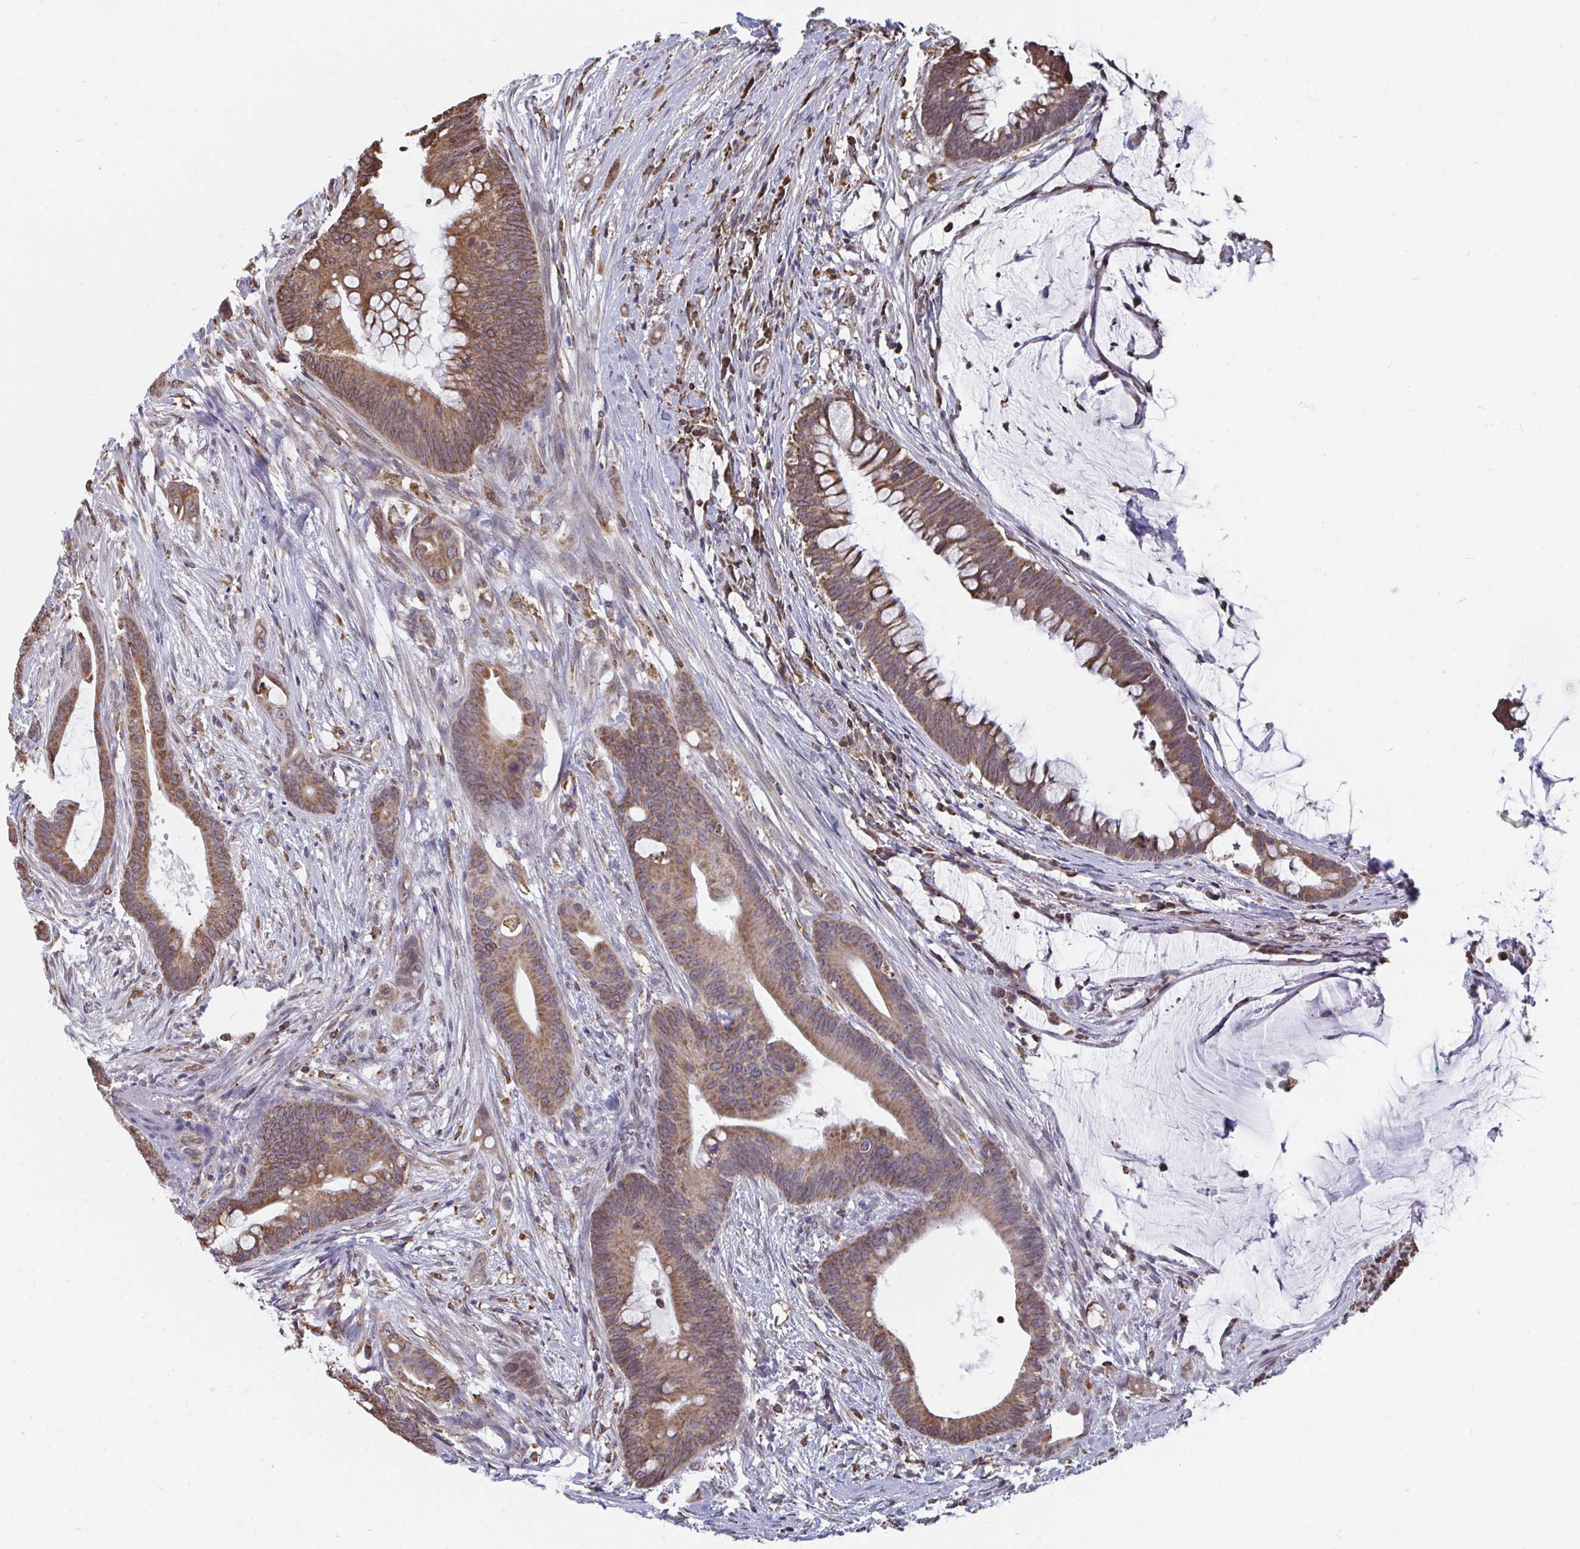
{"staining": {"intensity": "moderate", "quantity": ">75%", "location": "cytoplasmic/membranous"}, "tissue": "colorectal cancer", "cell_type": "Tumor cells", "image_type": "cancer", "snomed": [{"axis": "morphology", "description": "Adenocarcinoma, NOS"}, {"axis": "topography", "description": "Colon"}], "caption": "Protein staining by immunohistochemistry demonstrates moderate cytoplasmic/membranous expression in about >75% of tumor cells in colorectal adenocarcinoma. (brown staining indicates protein expression, while blue staining denotes nuclei).", "gene": "ELAVL1", "patient": {"sex": "male", "age": 62}}